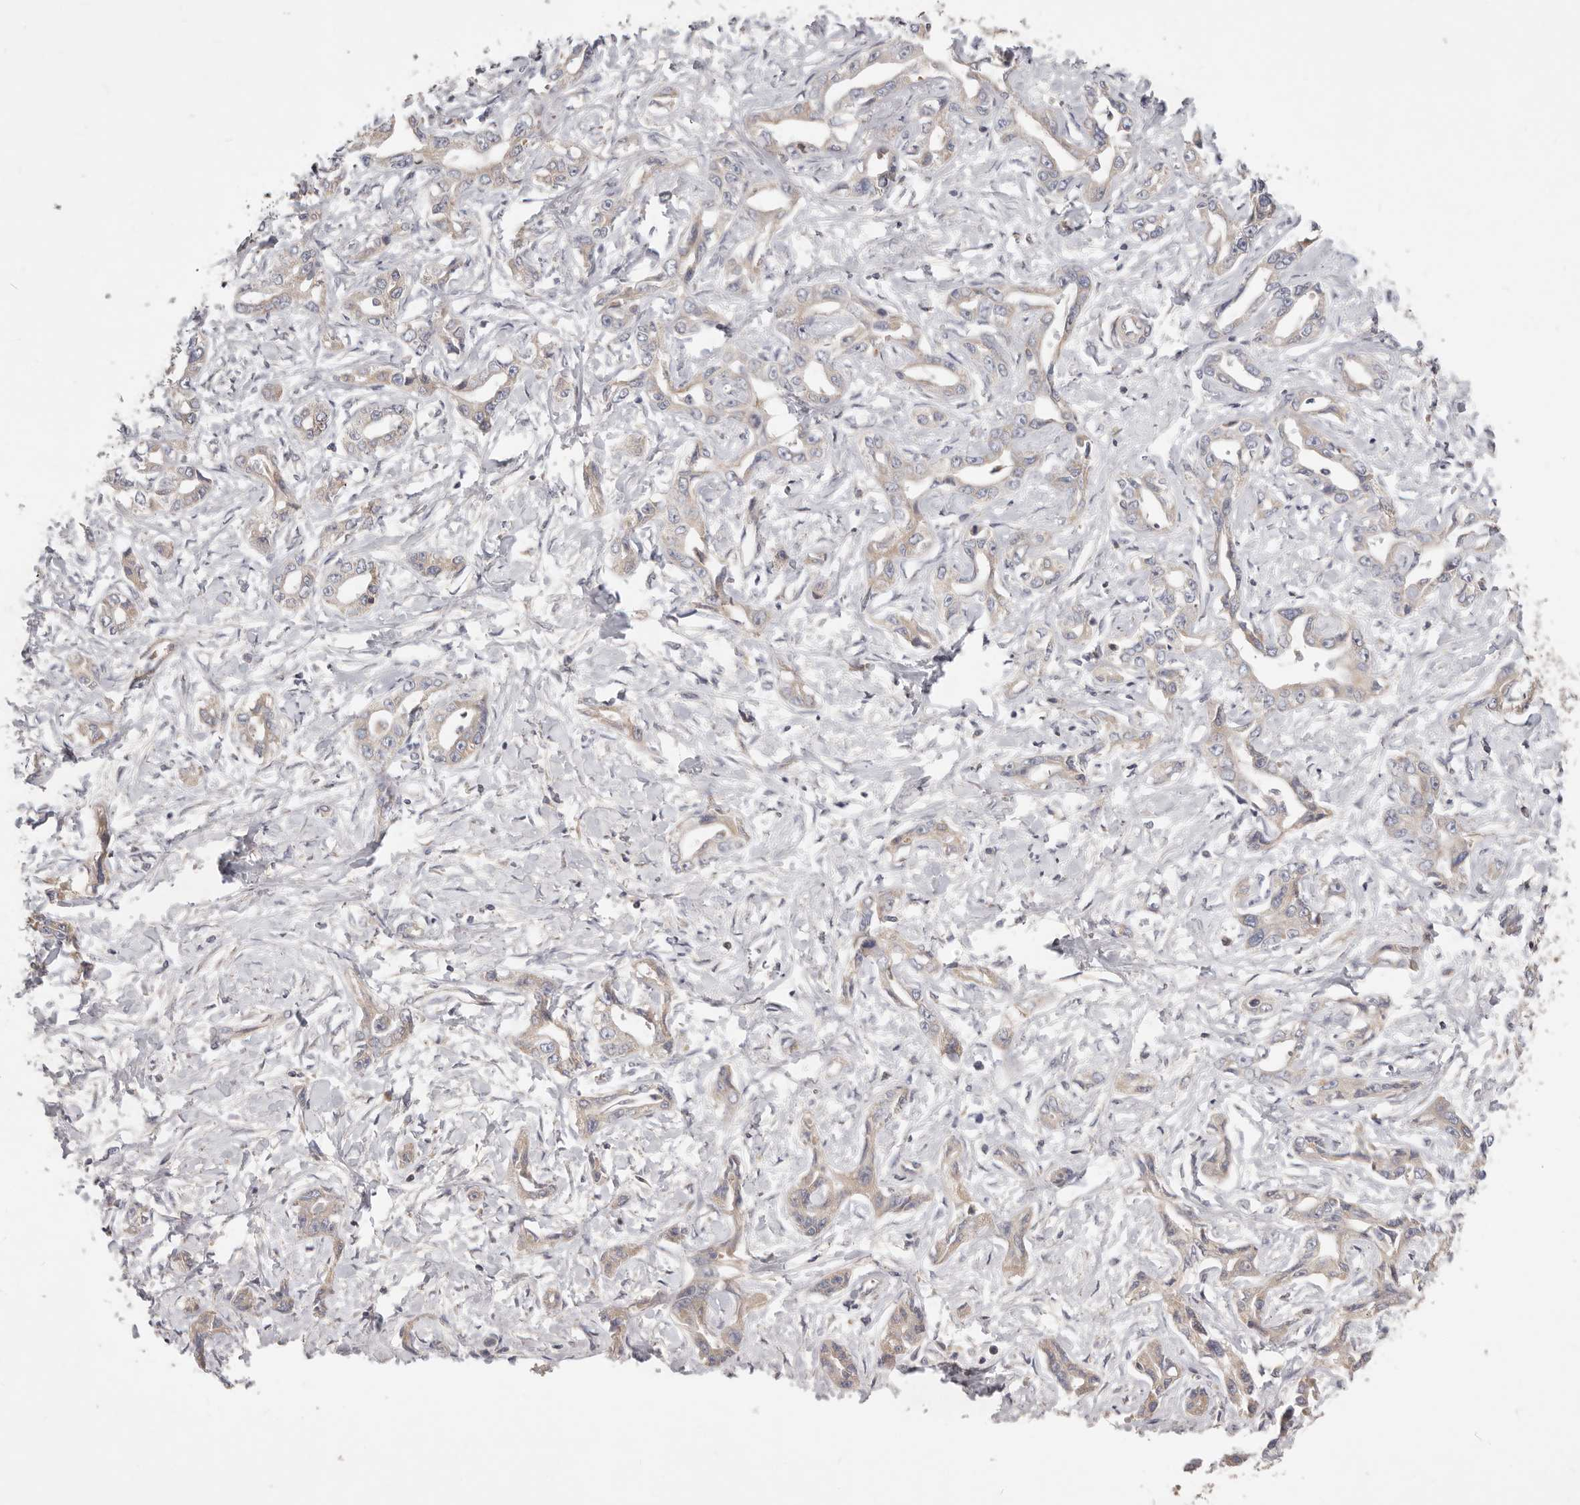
{"staining": {"intensity": "weak", "quantity": "25%-75%", "location": "cytoplasmic/membranous"}, "tissue": "liver cancer", "cell_type": "Tumor cells", "image_type": "cancer", "snomed": [{"axis": "morphology", "description": "Cholangiocarcinoma"}, {"axis": "topography", "description": "Liver"}], "caption": "Liver cholangiocarcinoma stained with immunohistochemistry shows weak cytoplasmic/membranous positivity in about 25%-75% of tumor cells. (DAB = brown stain, brightfield microscopy at high magnification).", "gene": "TFB2M", "patient": {"sex": "male", "age": 59}}